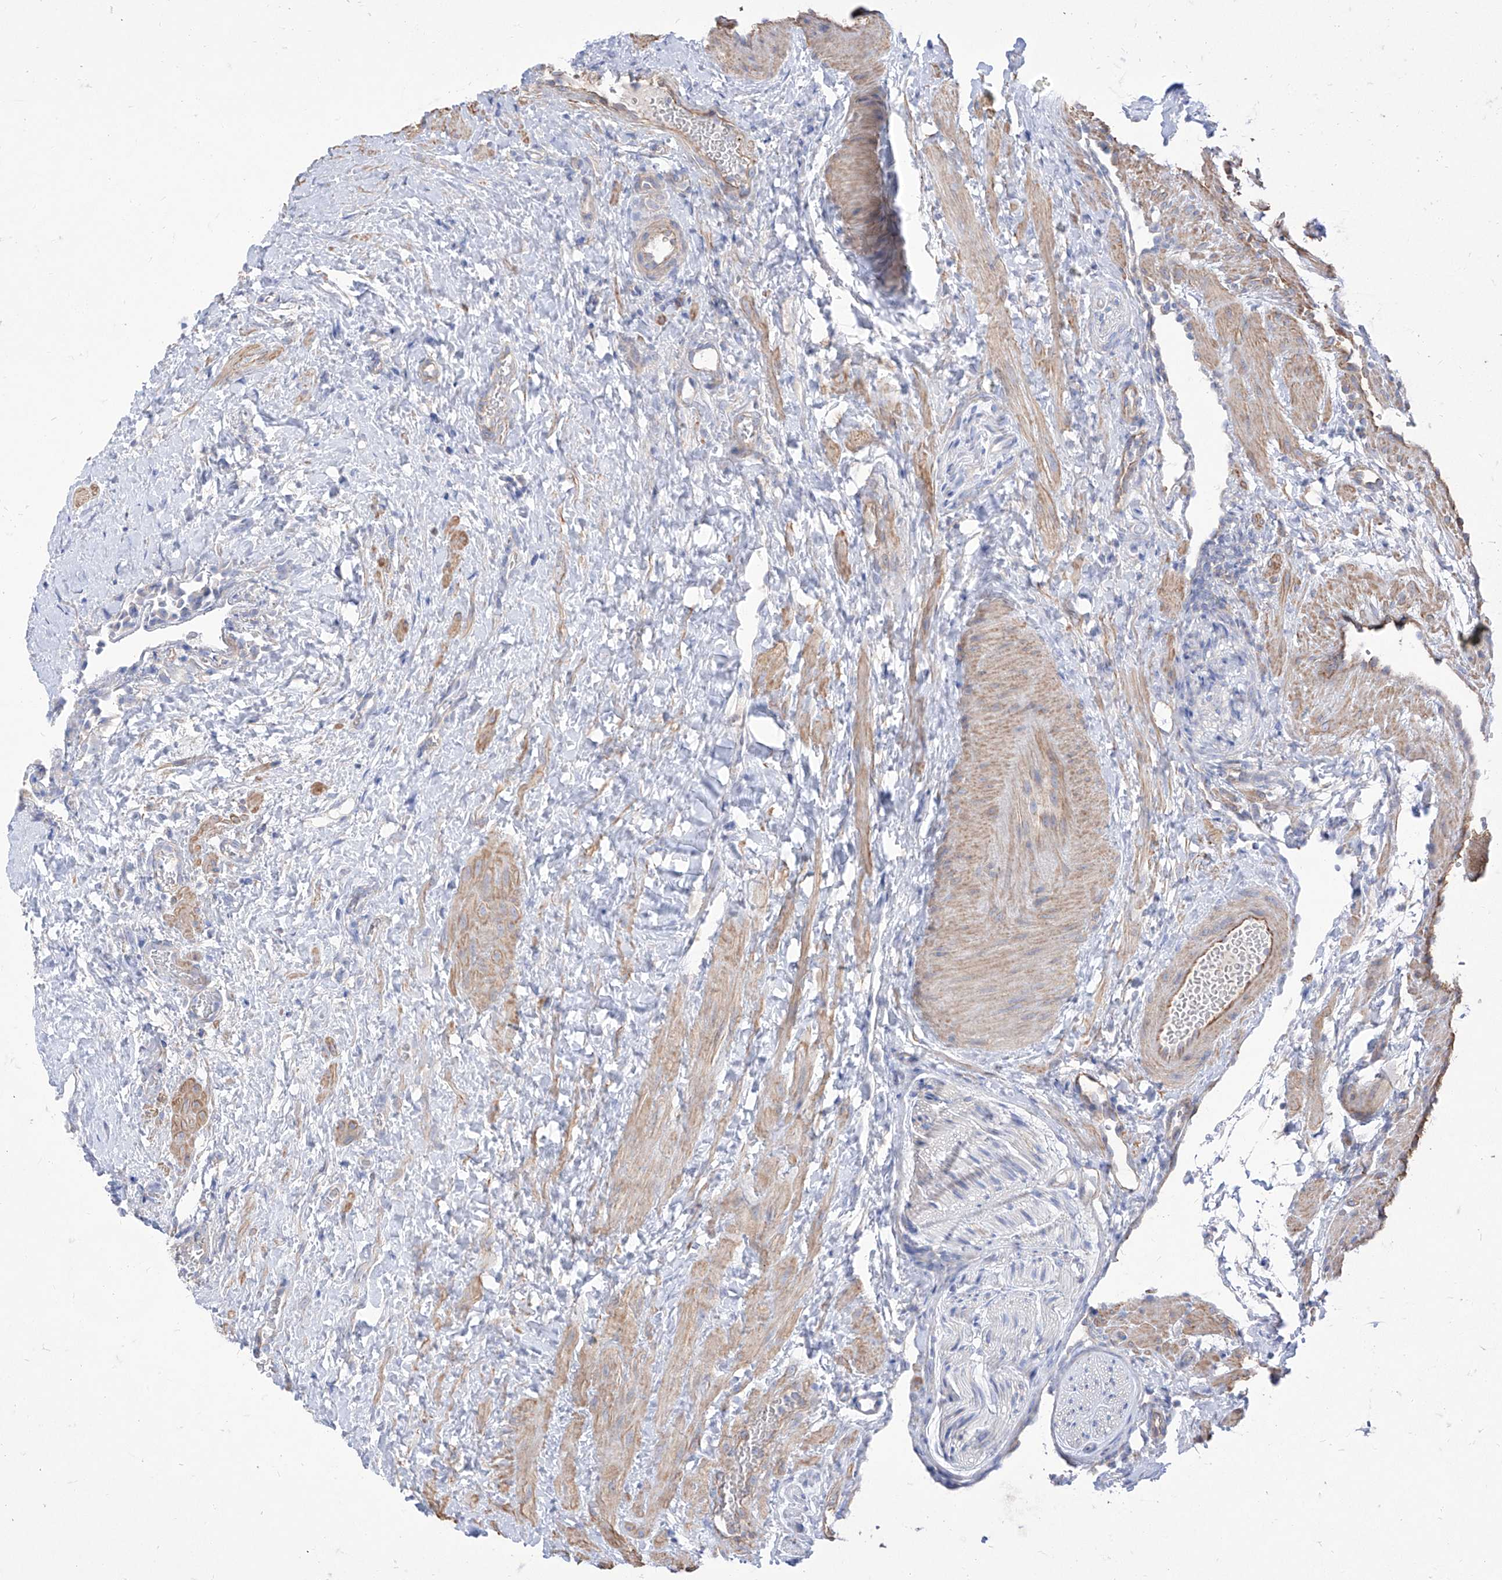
{"staining": {"intensity": "negative", "quantity": "none", "location": "none"}, "tissue": "ovary", "cell_type": "Follicle cells", "image_type": "normal", "snomed": [{"axis": "morphology", "description": "Normal tissue, NOS"}, {"axis": "morphology", "description": "Cyst, NOS"}, {"axis": "topography", "description": "Ovary"}], "caption": "This is an IHC histopathology image of benign ovary. There is no expression in follicle cells.", "gene": "C1orf74", "patient": {"sex": "female", "age": 33}}